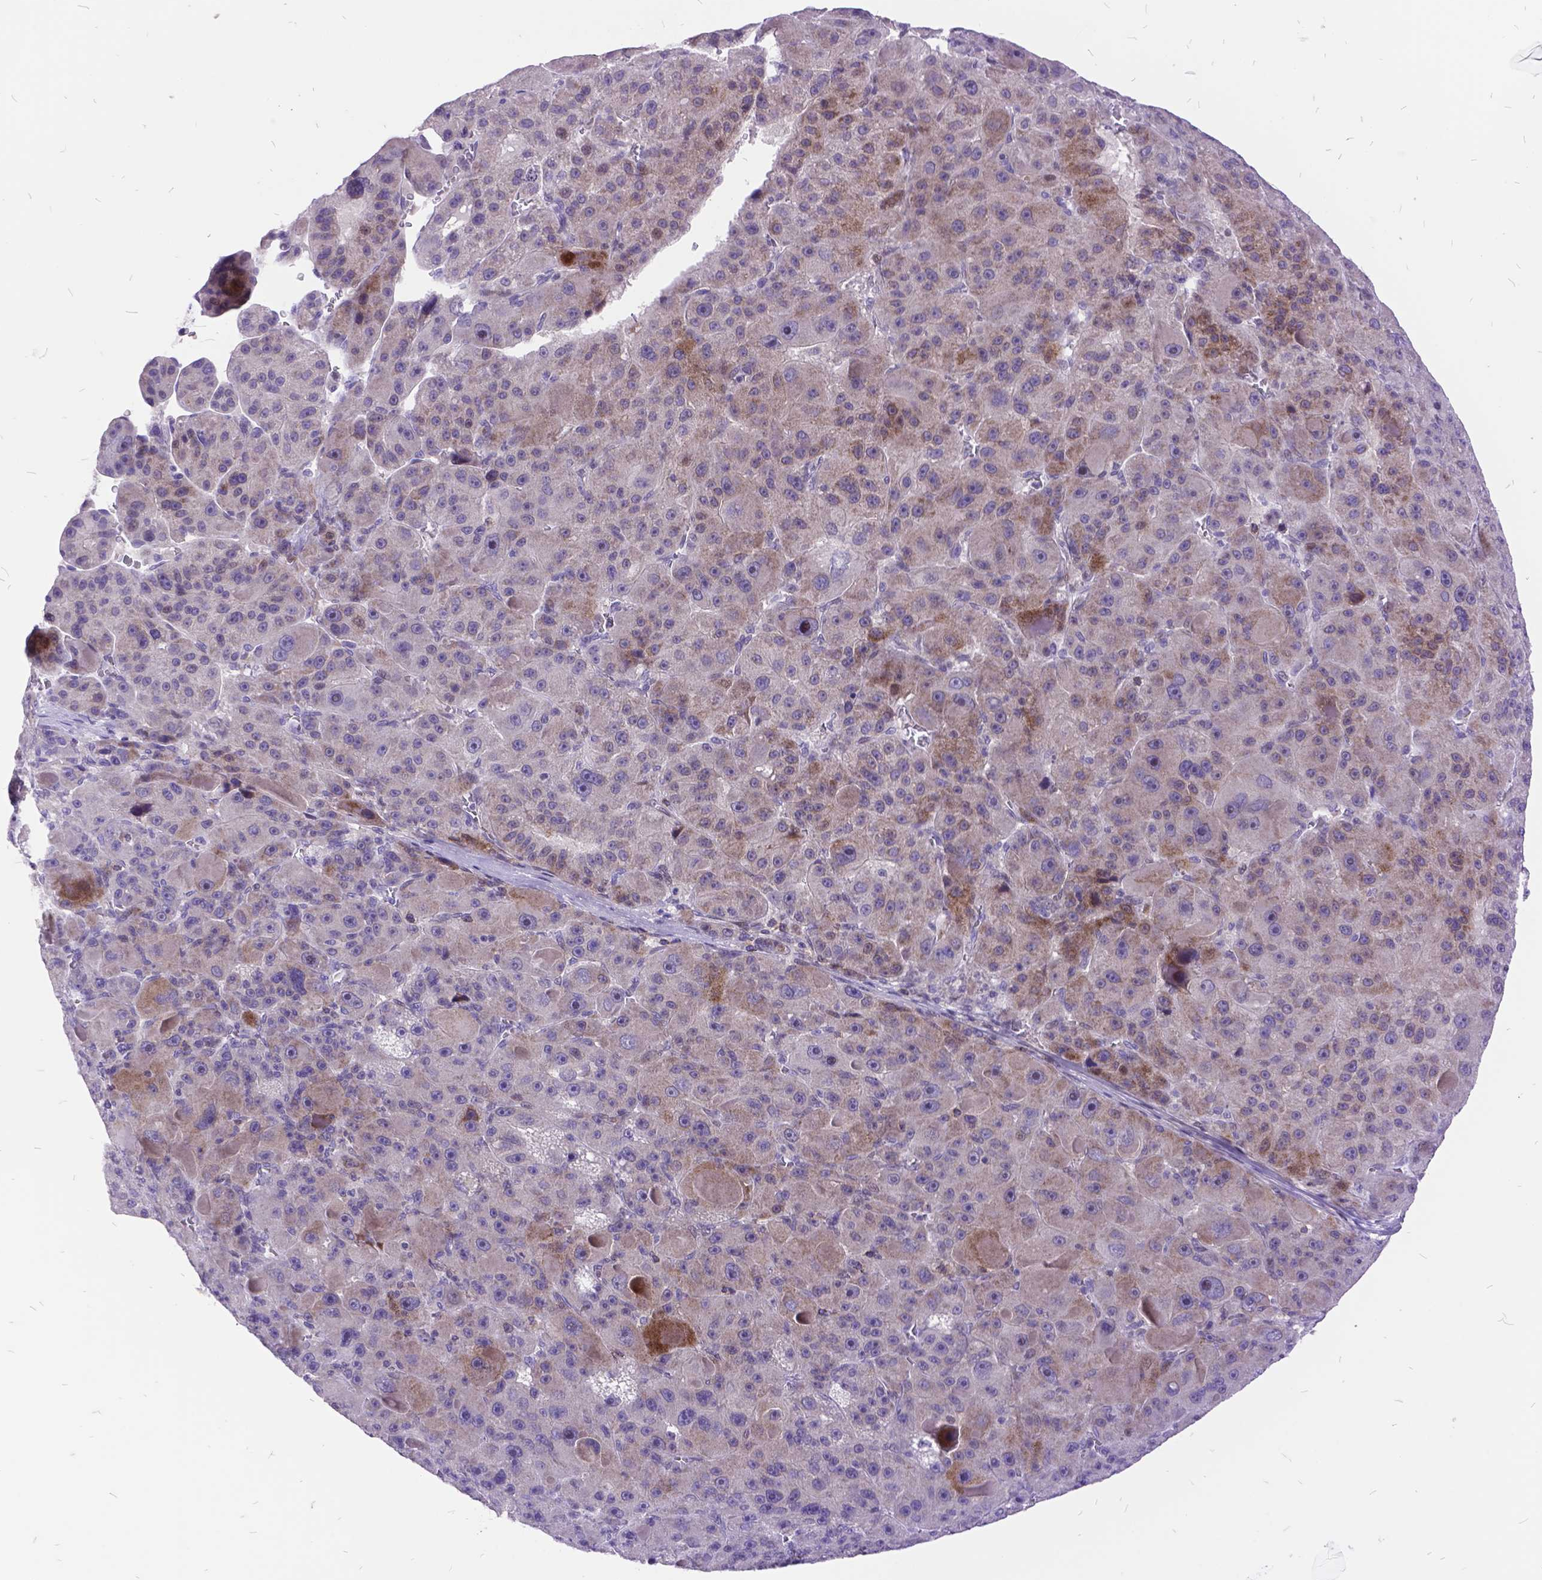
{"staining": {"intensity": "weak", "quantity": ">75%", "location": "cytoplasmic/membranous"}, "tissue": "liver cancer", "cell_type": "Tumor cells", "image_type": "cancer", "snomed": [{"axis": "morphology", "description": "Carcinoma, Hepatocellular, NOS"}, {"axis": "topography", "description": "Liver"}], "caption": "Tumor cells demonstrate low levels of weak cytoplasmic/membranous positivity in about >75% of cells in liver cancer.", "gene": "ITGB6", "patient": {"sex": "male", "age": 76}}